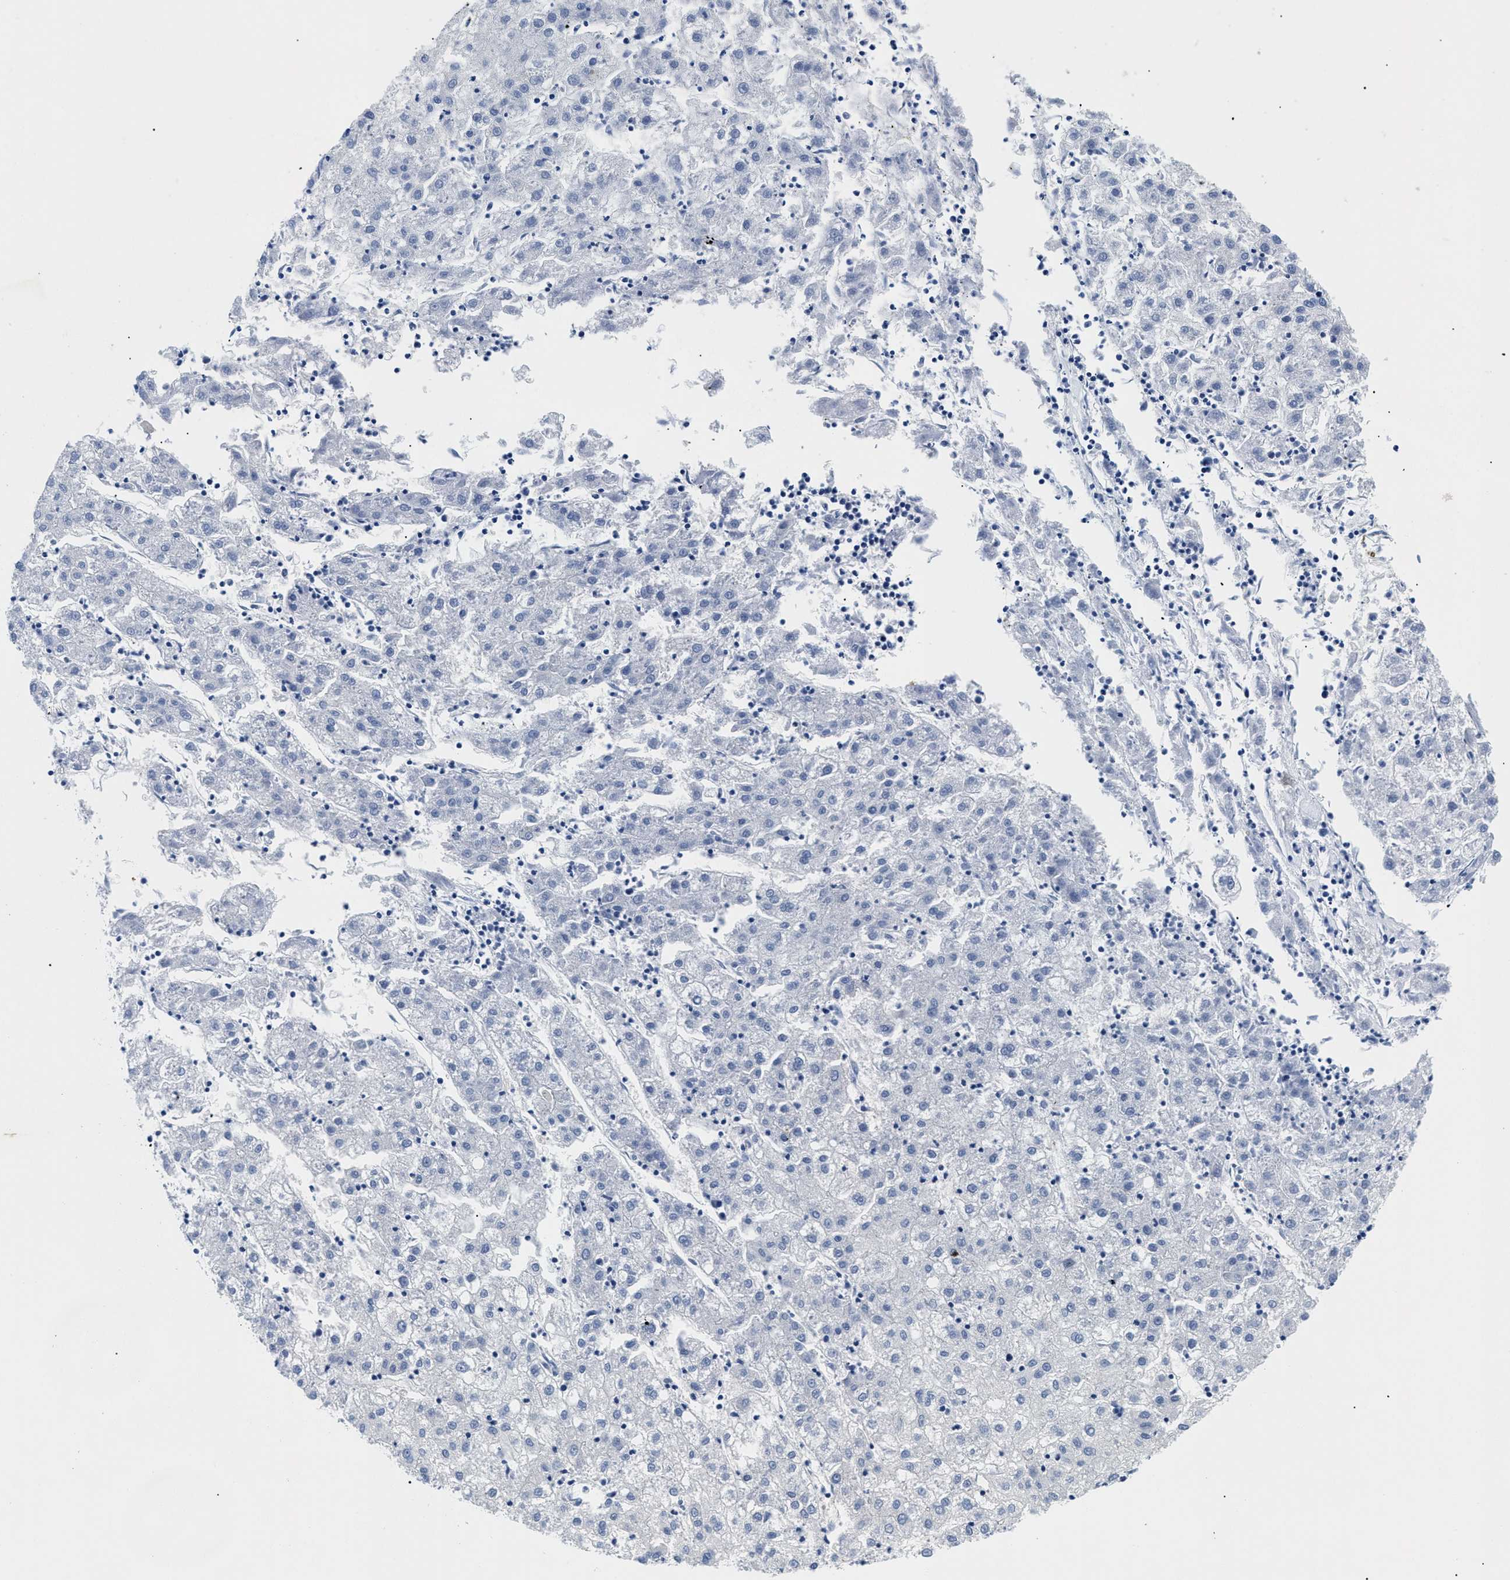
{"staining": {"intensity": "negative", "quantity": "none", "location": "none"}, "tissue": "liver cancer", "cell_type": "Tumor cells", "image_type": "cancer", "snomed": [{"axis": "morphology", "description": "Carcinoma, Hepatocellular, NOS"}, {"axis": "topography", "description": "Liver"}], "caption": "An image of hepatocellular carcinoma (liver) stained for a protein shows no brown staining in tumor cells.", "gene": "MEA1", "patient": {"sex": "male", "age": 72}}